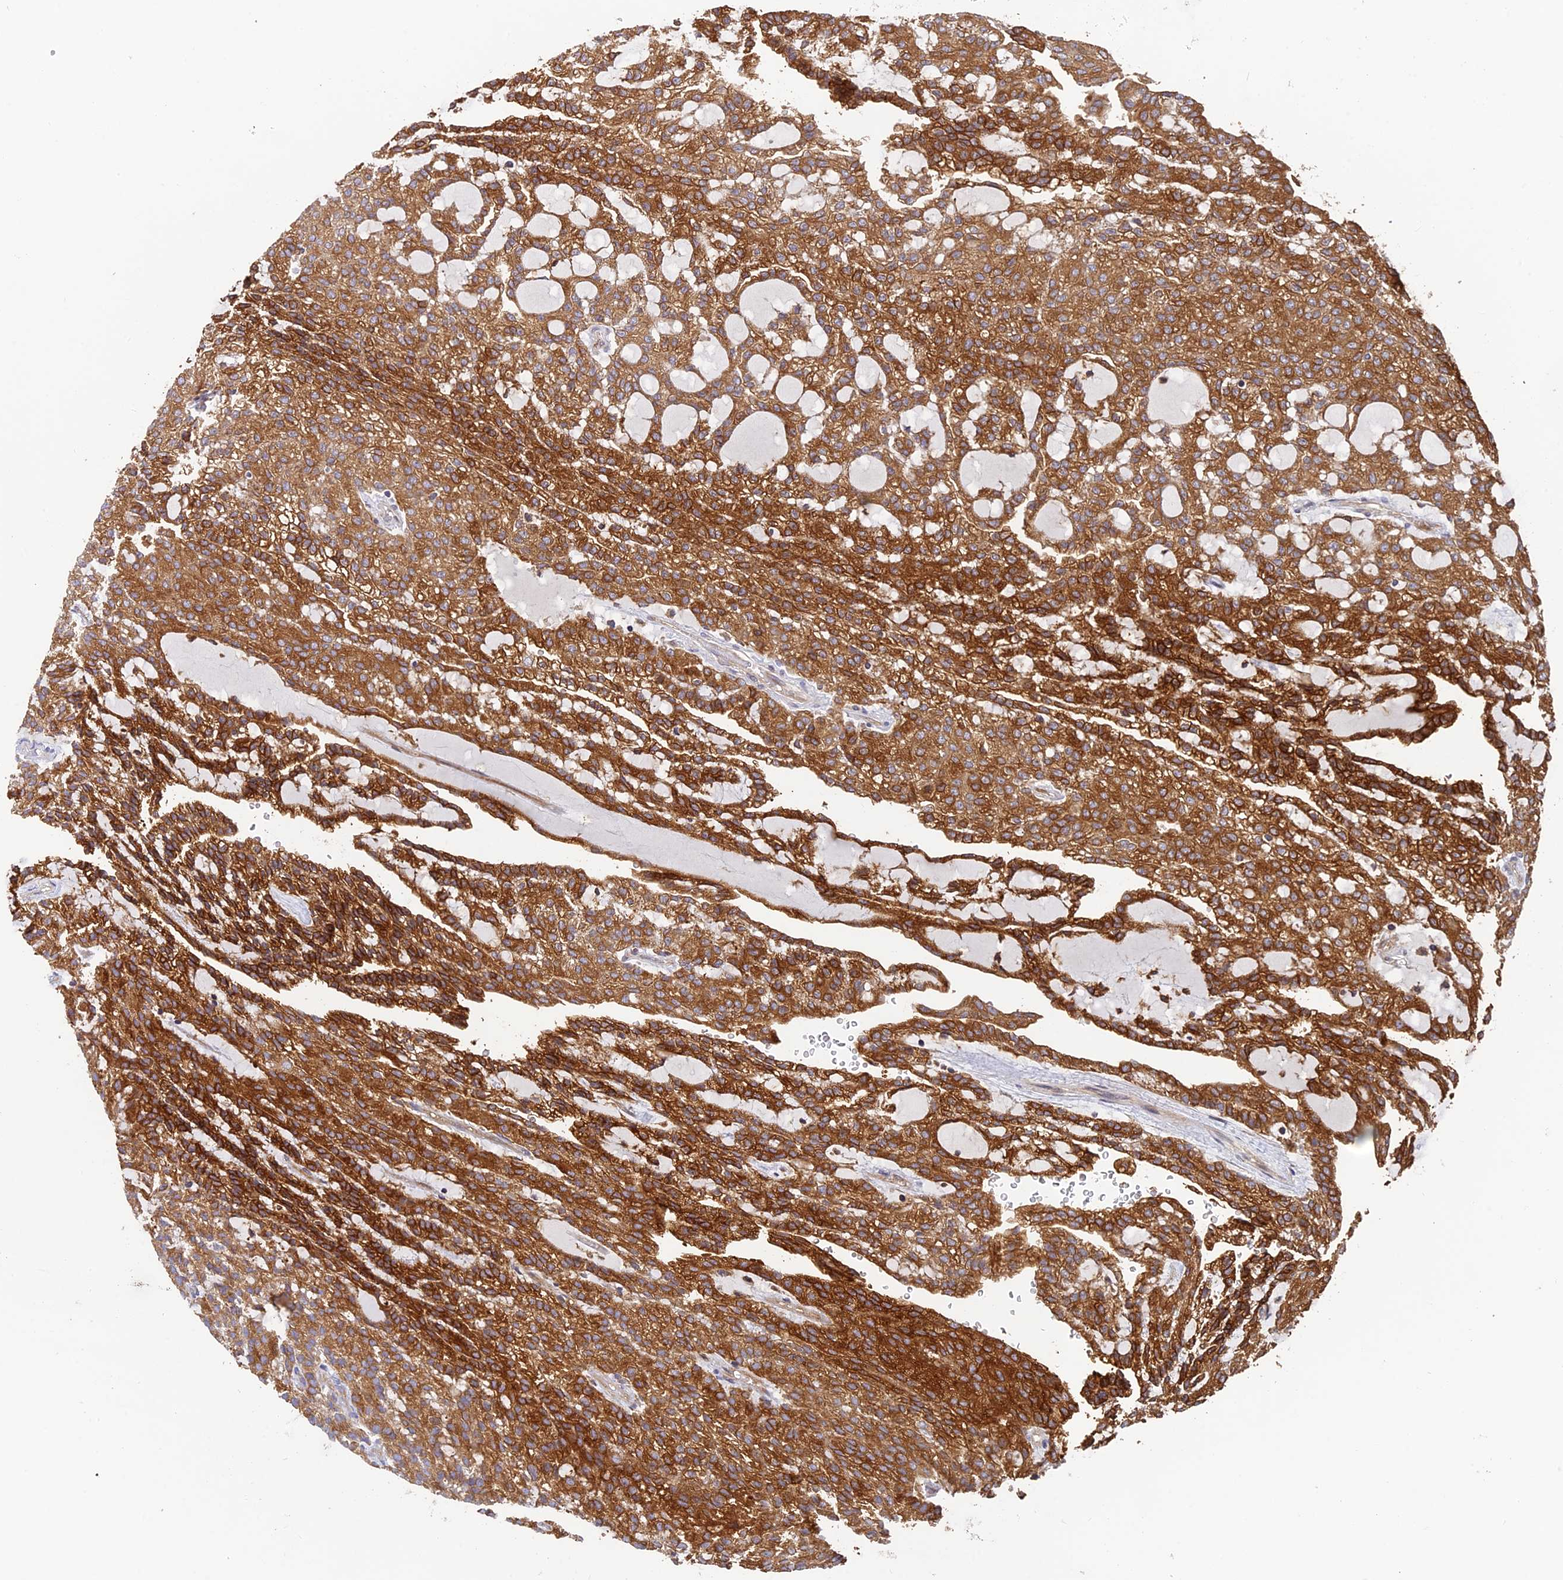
{"staining": {"intensity": "strong", "quantity": ">75%", "location": "cytoplasmic/membranous"}, "tissue": "renal cancer", "cell_type": "Tumor cells", "image_type": "cancer", "snomed": [{"axis": "morphology", "description": "Adenocarcinoma, NOS"}, {"axis": "topography", "description": "Kidney"}], "caption": "Renal adenocarcinoma tissue displays strong cytoplasmic/membranous expression in about >75% of tumor cells (IHC, brightfield microscopy, high magnification).", "gene": "IPO5", "patient": {"sex": "male", "age": 63}}